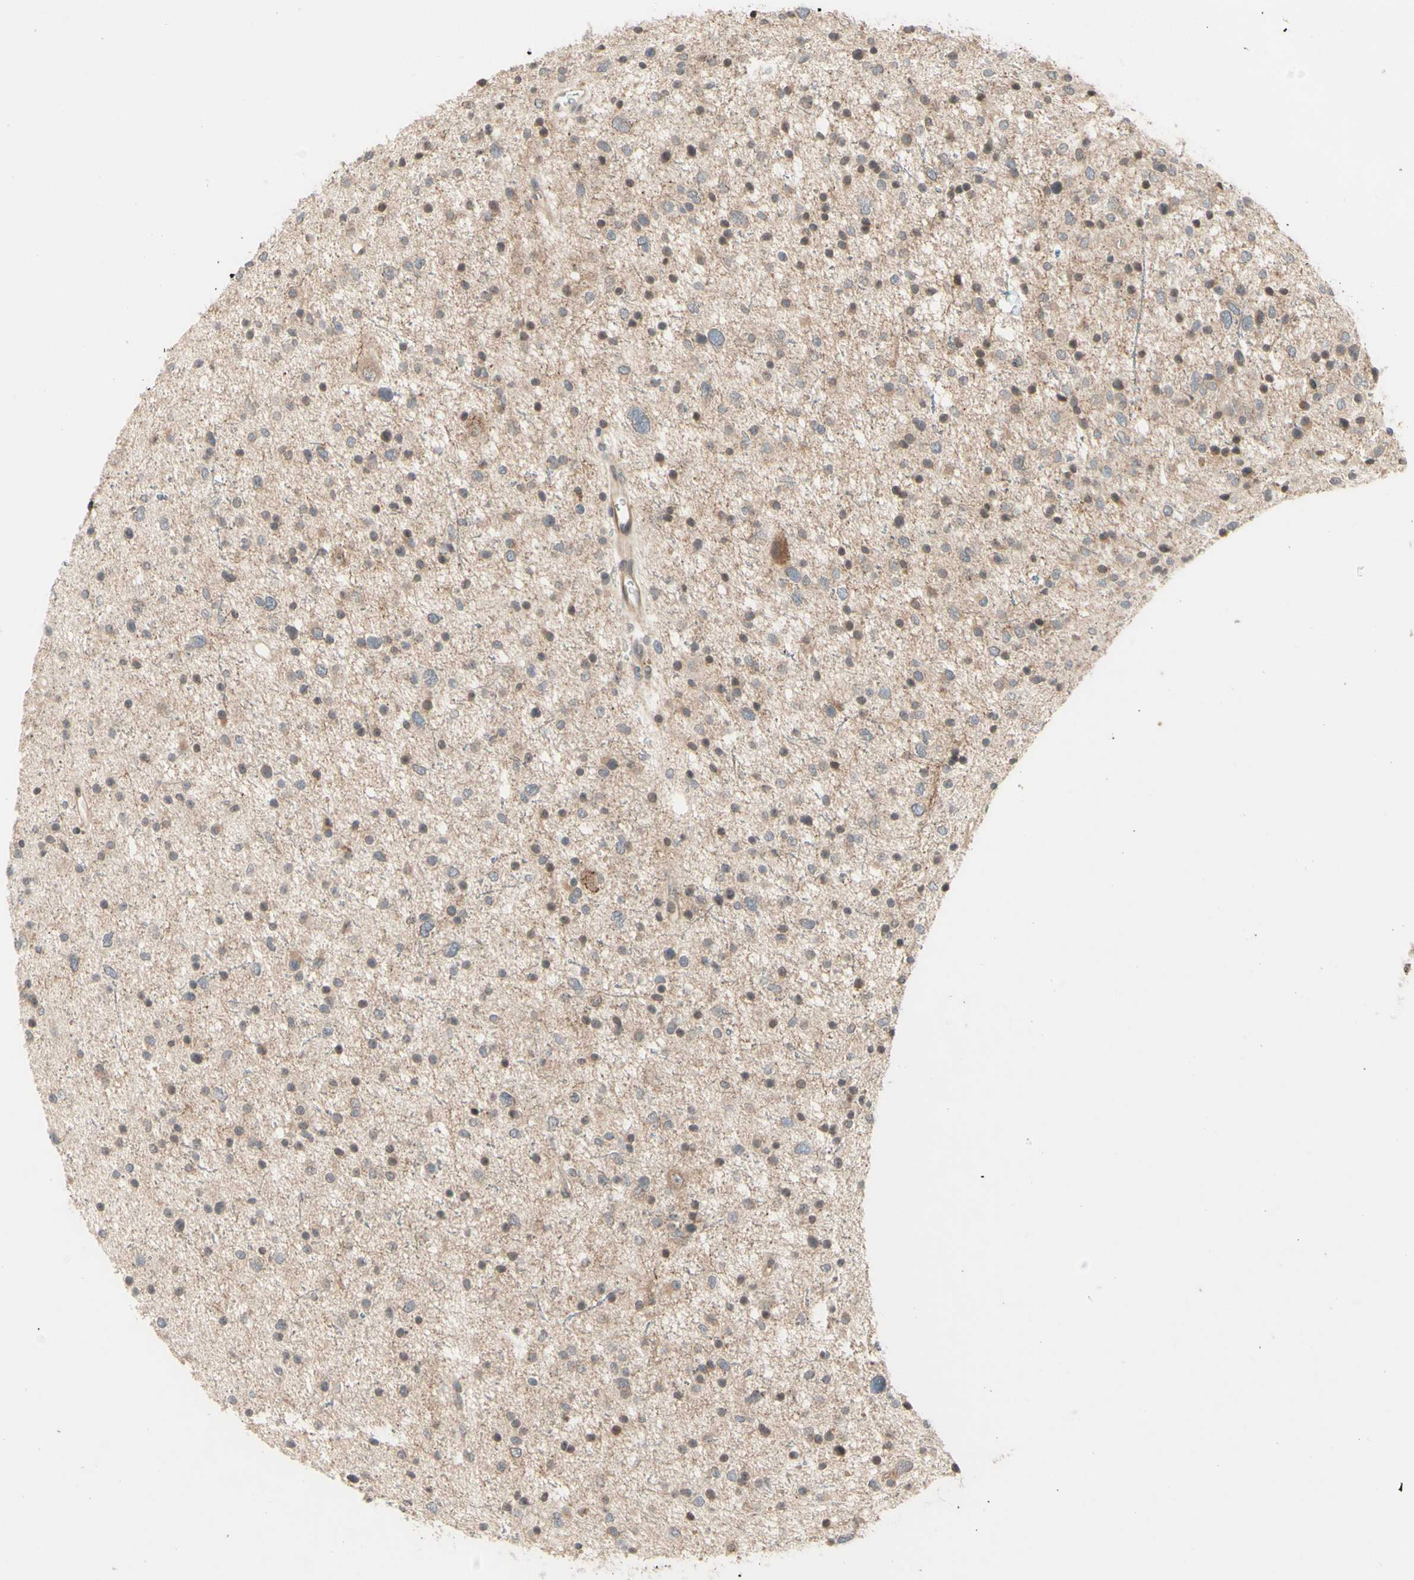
{"staining": {"intensity": "weak", "quantity": "25%-75%", "location": "cytoplasmic/membranous"}, "tissue": "glioma", "cell_type": "Tumor cells", "image_type": "cancer", "snomed": [{"axis": "morphology", "description": "Glioma, malignant, Low grade"}, {"axis": "topography", "description": "Brain"}], "caption": "Protein expression analysis of low-grade glioma (malignant) reveals weak cytoplasmic/membranous positivity in about 25%-75% of tumor cells.", "gene": "ZW10", "patient": {"sex": "female", "age": 37}}